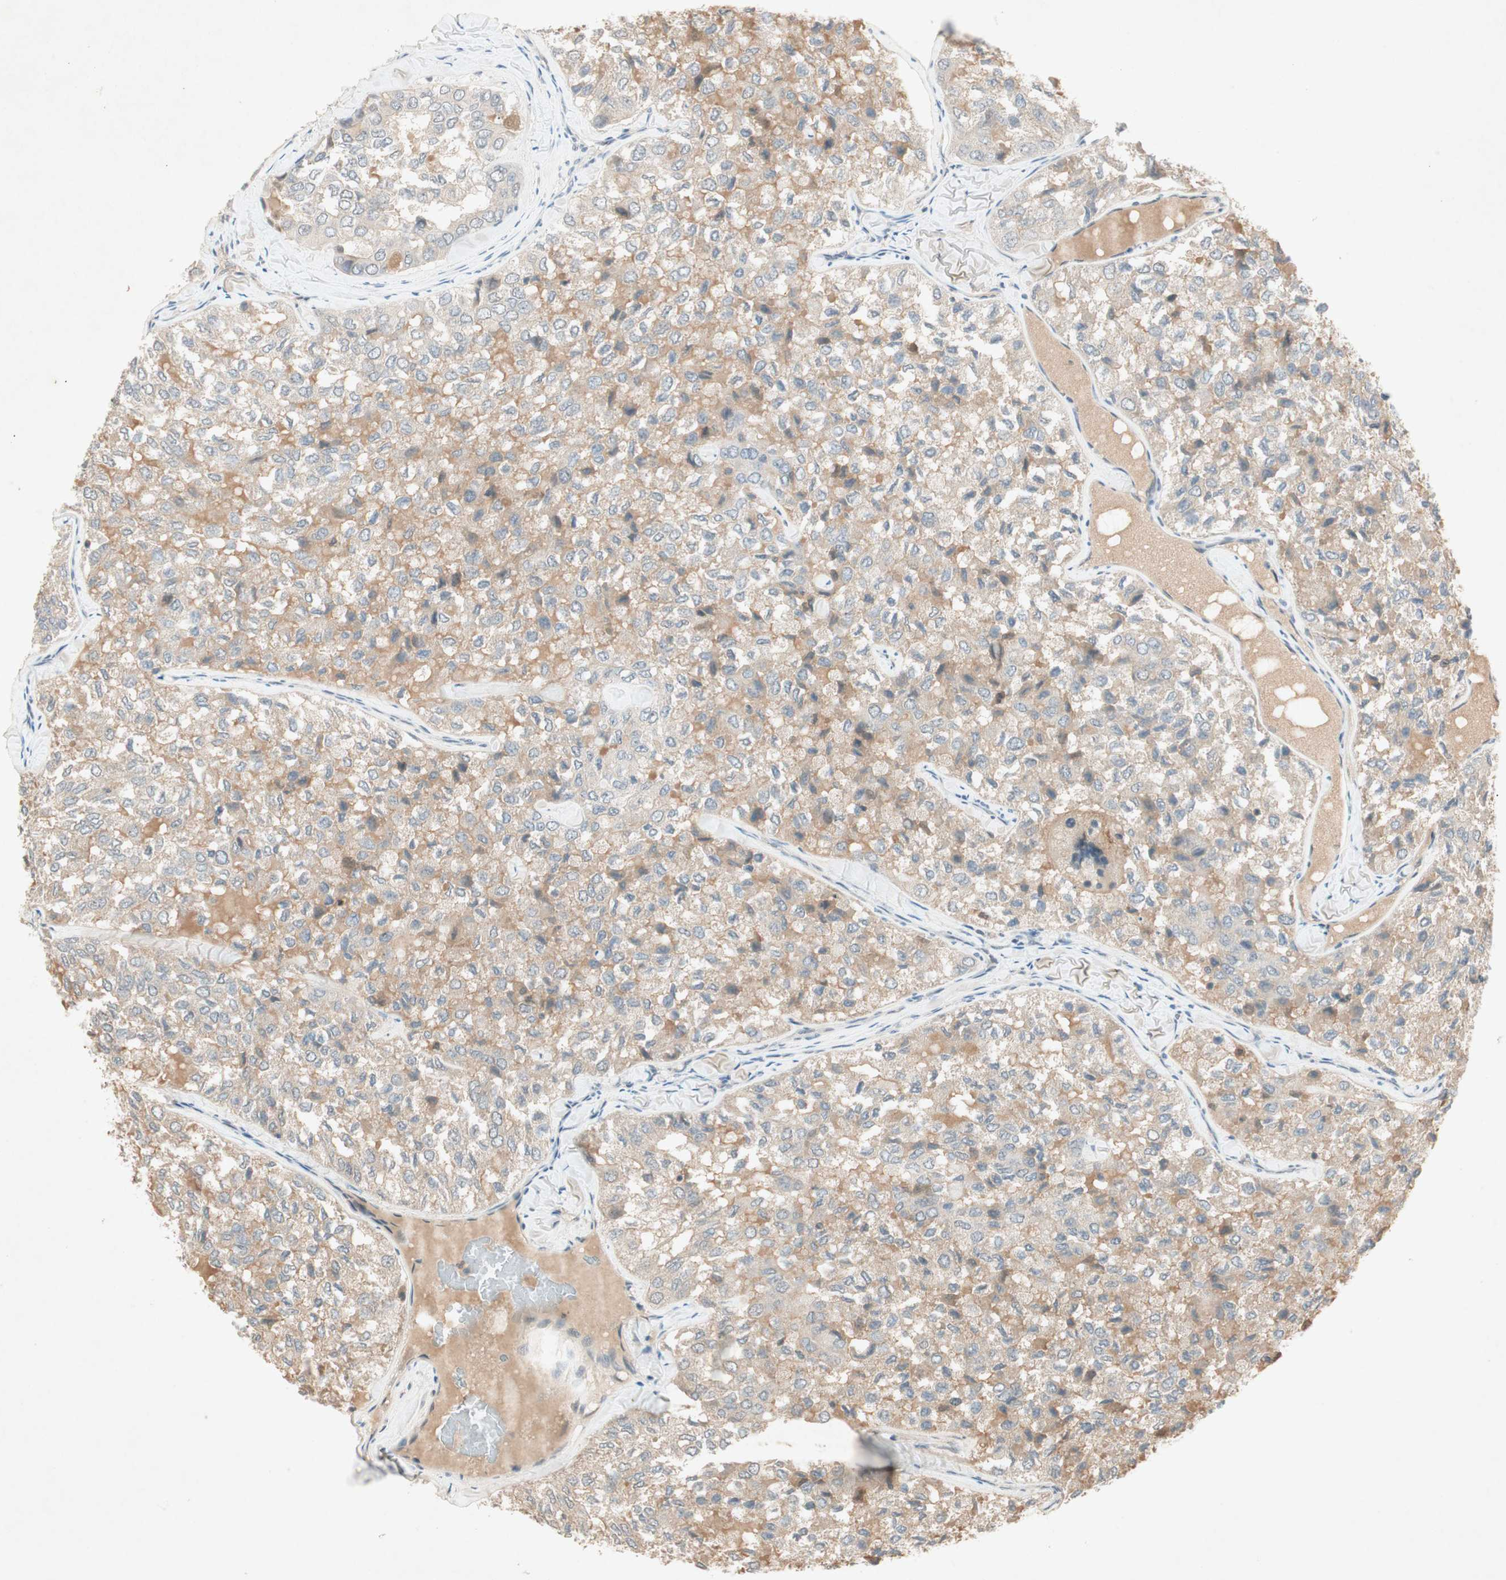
{"staining": {"intensity": "weak", "quantity": "25%-75%", "location": "cytoplasmic/membranous"}, "tissue": "thyroid cancer", "cell_type": "Tumor cells", "image_type": "cancer", "snomed": [{"axis": "morphology", "description": "Follicular adenoma carcinoma, NOS"}, {"axis": "topography", "description": "Thyroid gland"}], "caption": "Weak cytoplasmic/membranous positivity for a protein is present in about 25%-75% of tumor cells of thyroid follicular adenoma carcinoma using immunohistochemistry (IHC).", "gene": "RNGTT", "patient": {"sex": "male", "age": 75}}